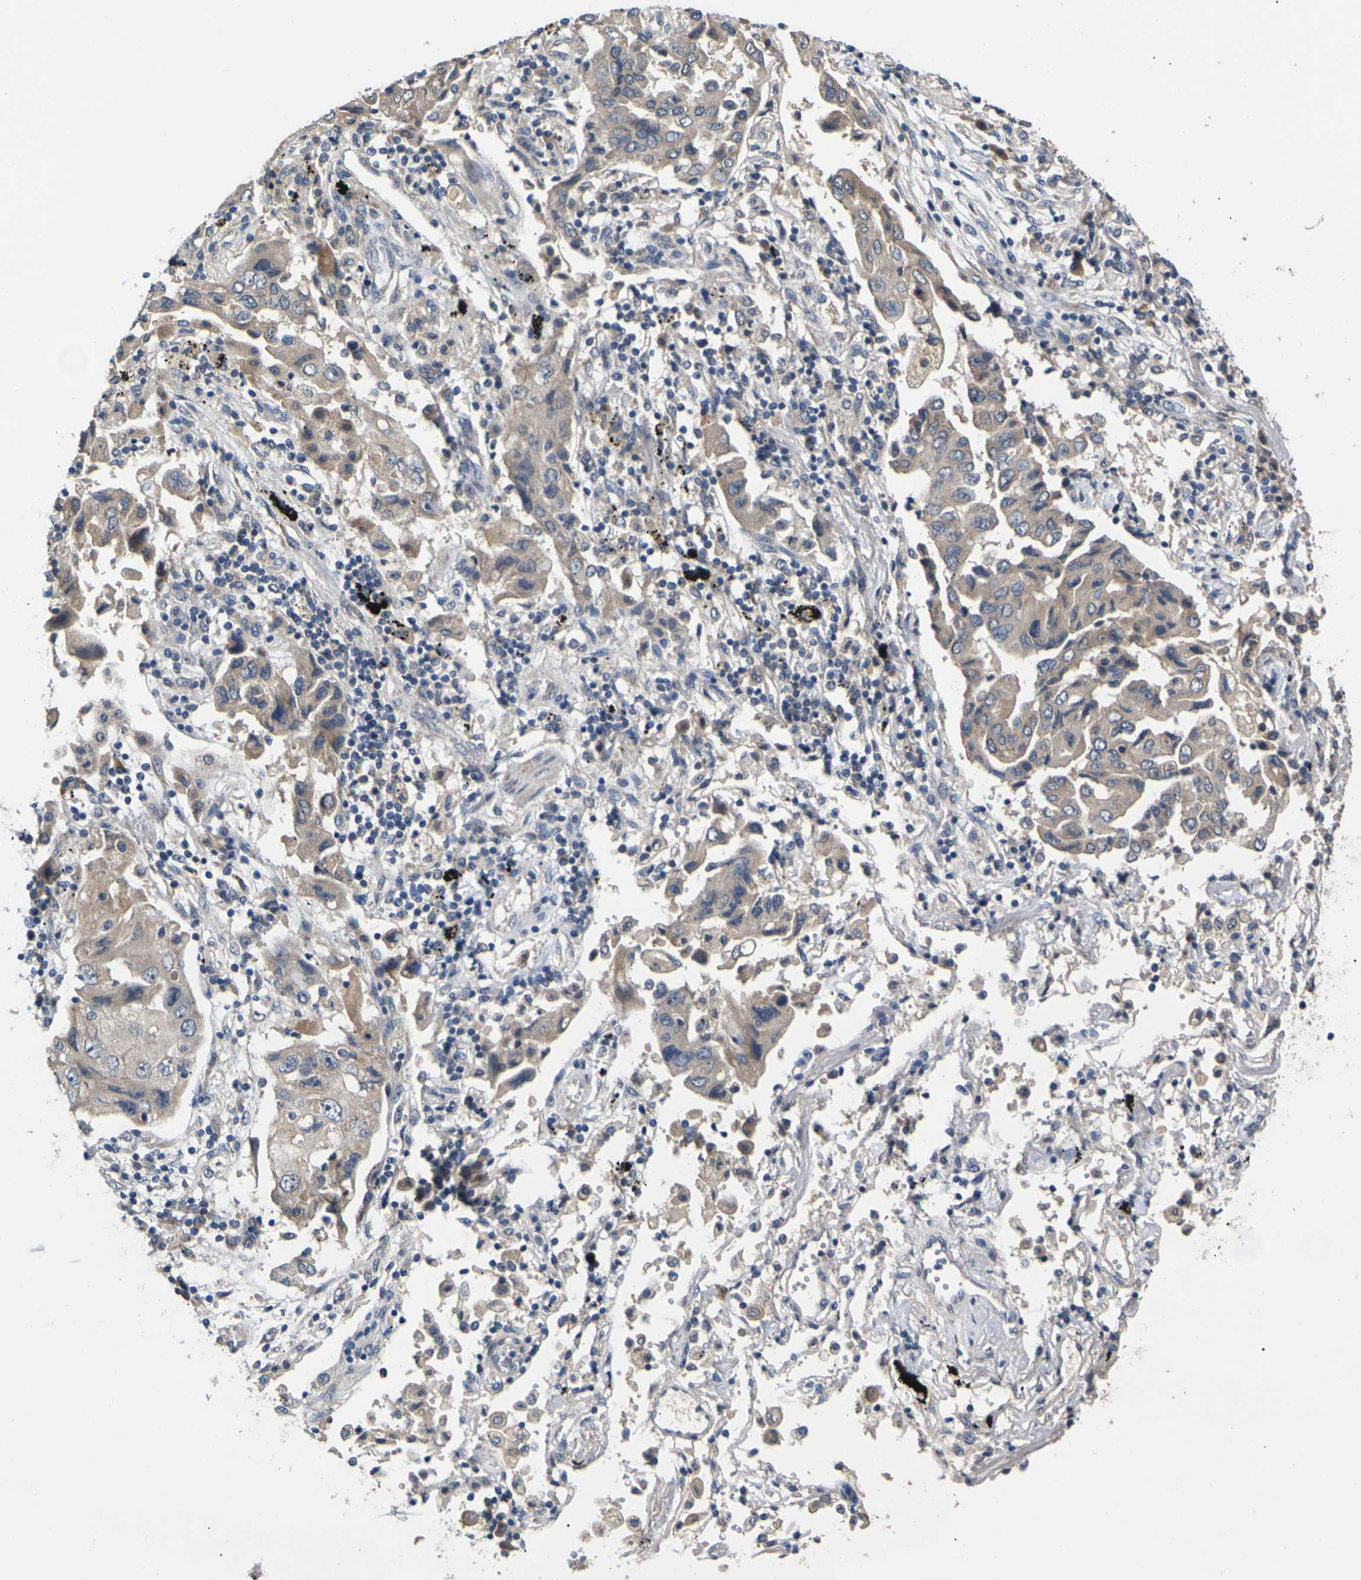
{"staining": {"intensity": "weak", "quantity": ">75%", "location": "cytoplasmic/membranous"}, "tissue": "lung cancer", "cell_type": "Tumor cells", "image_type": "cancer", "snomed": [{"axis": "morphology", "description": "Adenocarcinoma, NOS"}, {"axis": "topography", "description": "Lung"}], "caption": "Protein analysis of lung adenocarcinoma tissue displays weak cytoplasmic/membranous positivity in about >75% of tumor cells.", "gene": "SLC2A2", "patient": {"sex": "female", "age": 65}}